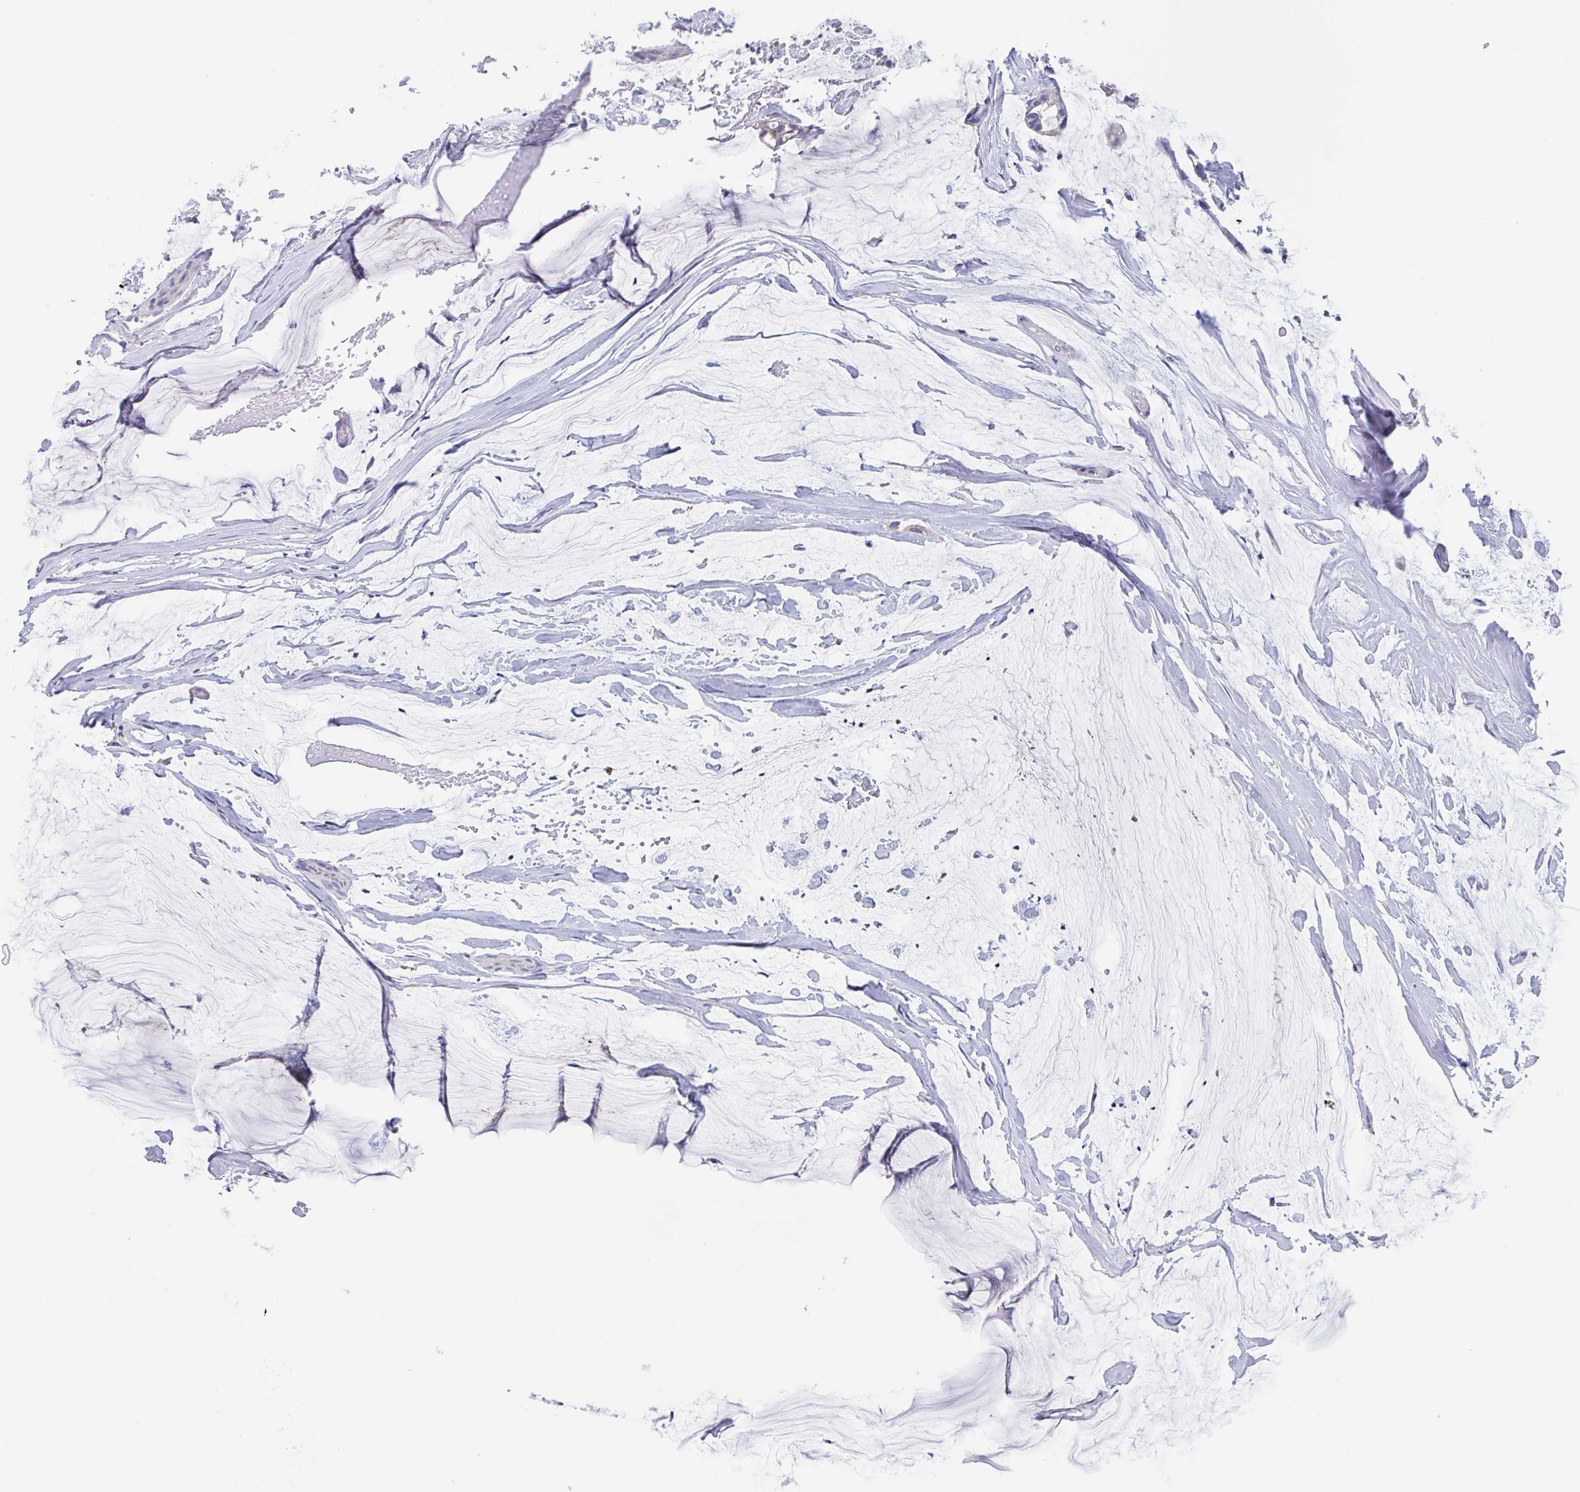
{"staining": {"intensity": "negative", "quantity": "none", "location": "none"}, "tissue": "ovarian cancer", "cell_type": "Tumor cells", "image_type": "cancer", "snomed": [{"axis": "morphology", "description": "Cystadenocarcinoma, mucinous, NOS"}, {"axis": "topography", "description": "Ovary"}], "caption": "High power microscopy image of an immunohistochemistry histopathology image of ovarian mucinous cystadenocarcinoma, revealing no significant positivity in tumor cells.", "gene": "CHMP5", "patient": {"sex": "female", "age": 39}}